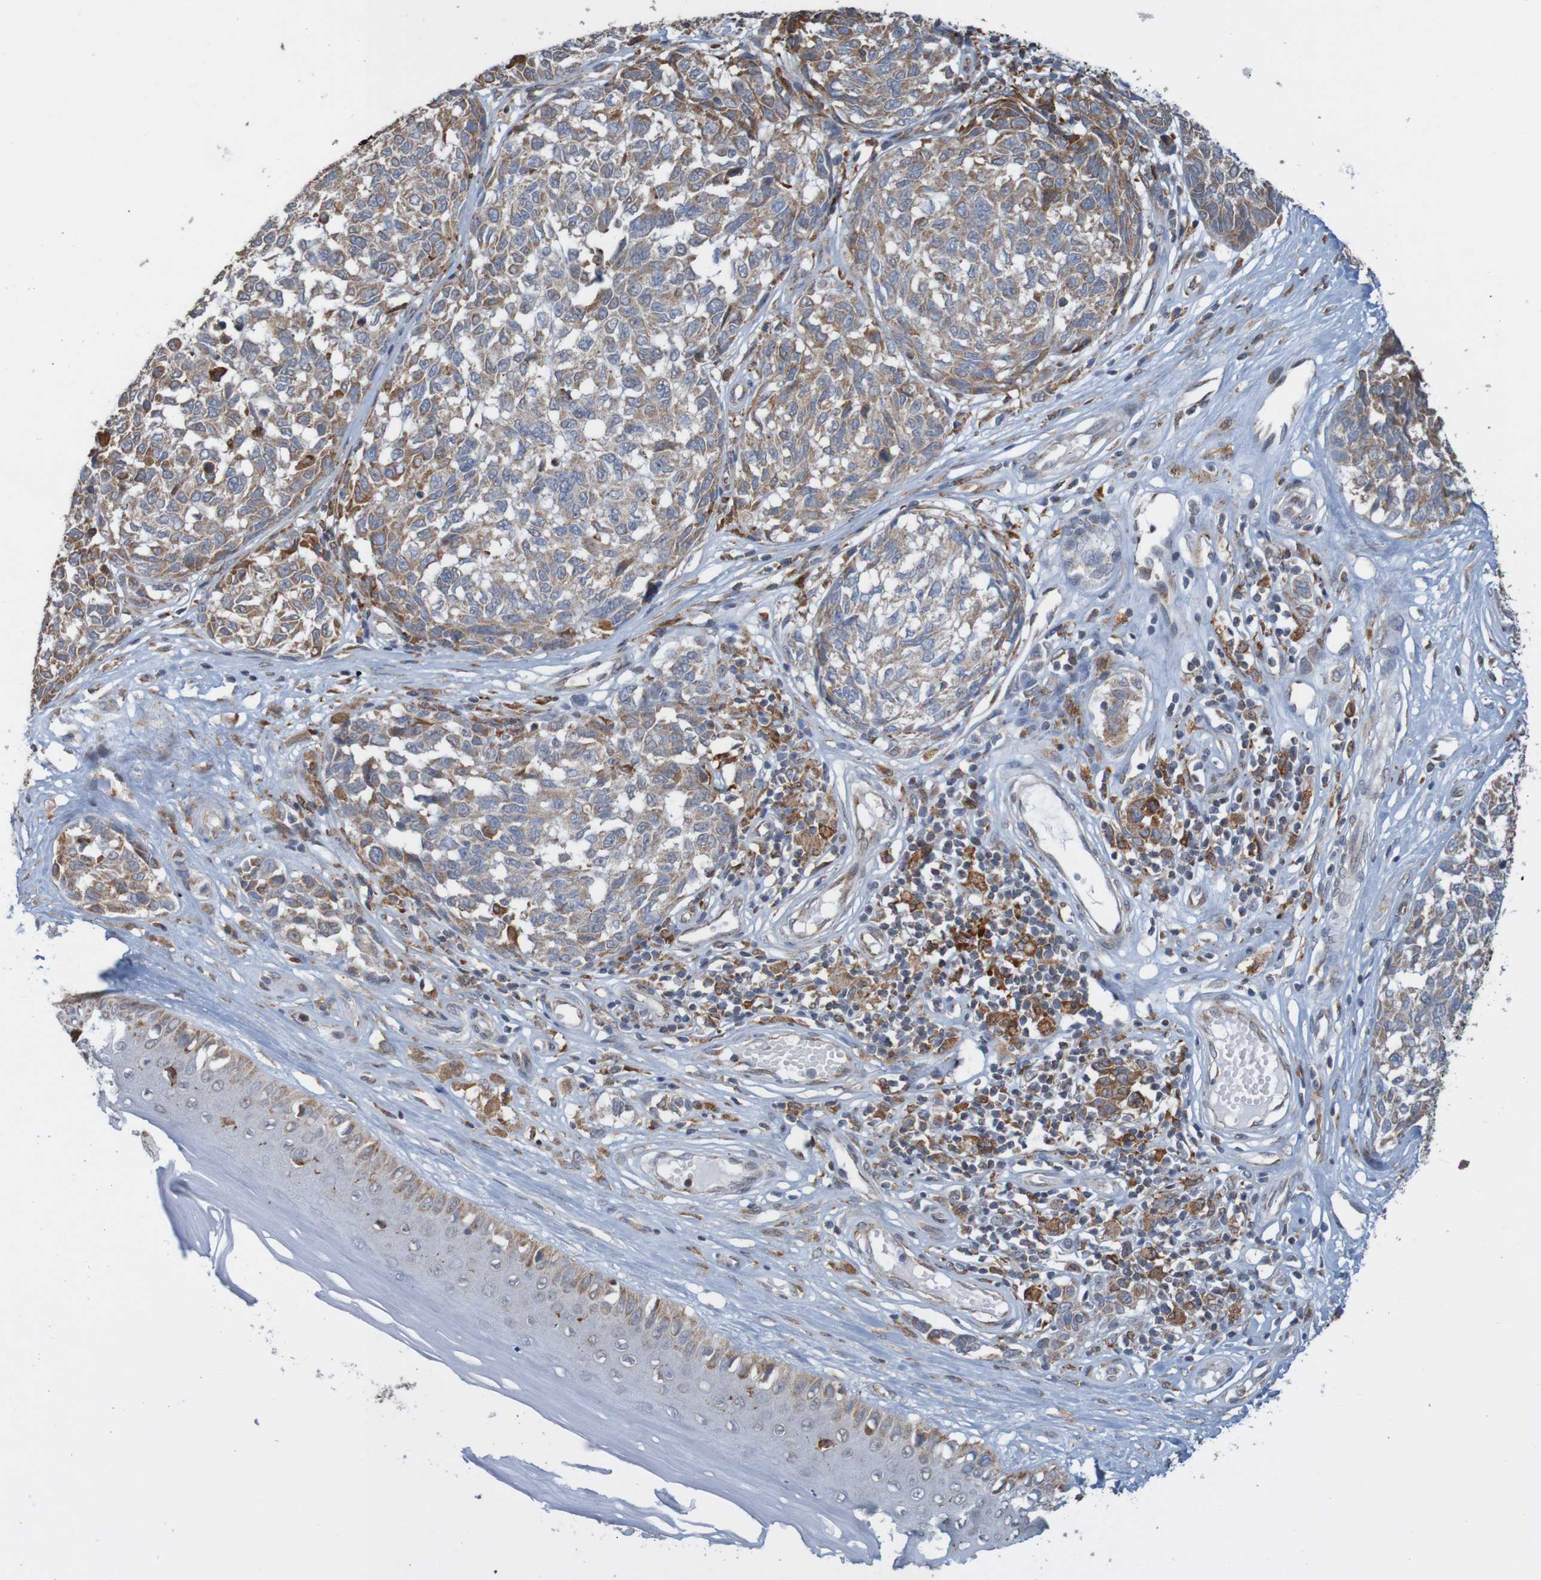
{"staining": {"intensity": "moderate", "quantity": "<25%", "location": "cytoplasmic/membranous"}, "tissue": "melanoma", "cell_type": "Tumor cells", "image_type": "cancer", "snomed": [{"axis": "morphology", "description": "Malignant melanoma, NOS"}, {"axis": "topography", "description": "Skin"}], "caption": "The micrograph displays a brown stain indicating the presence of a protein in the cytoplasmic/membranous of tumor cells in malignant melanoma.", "gene": "PDIA3", "patient": {"sex": "female", "age": 64}}